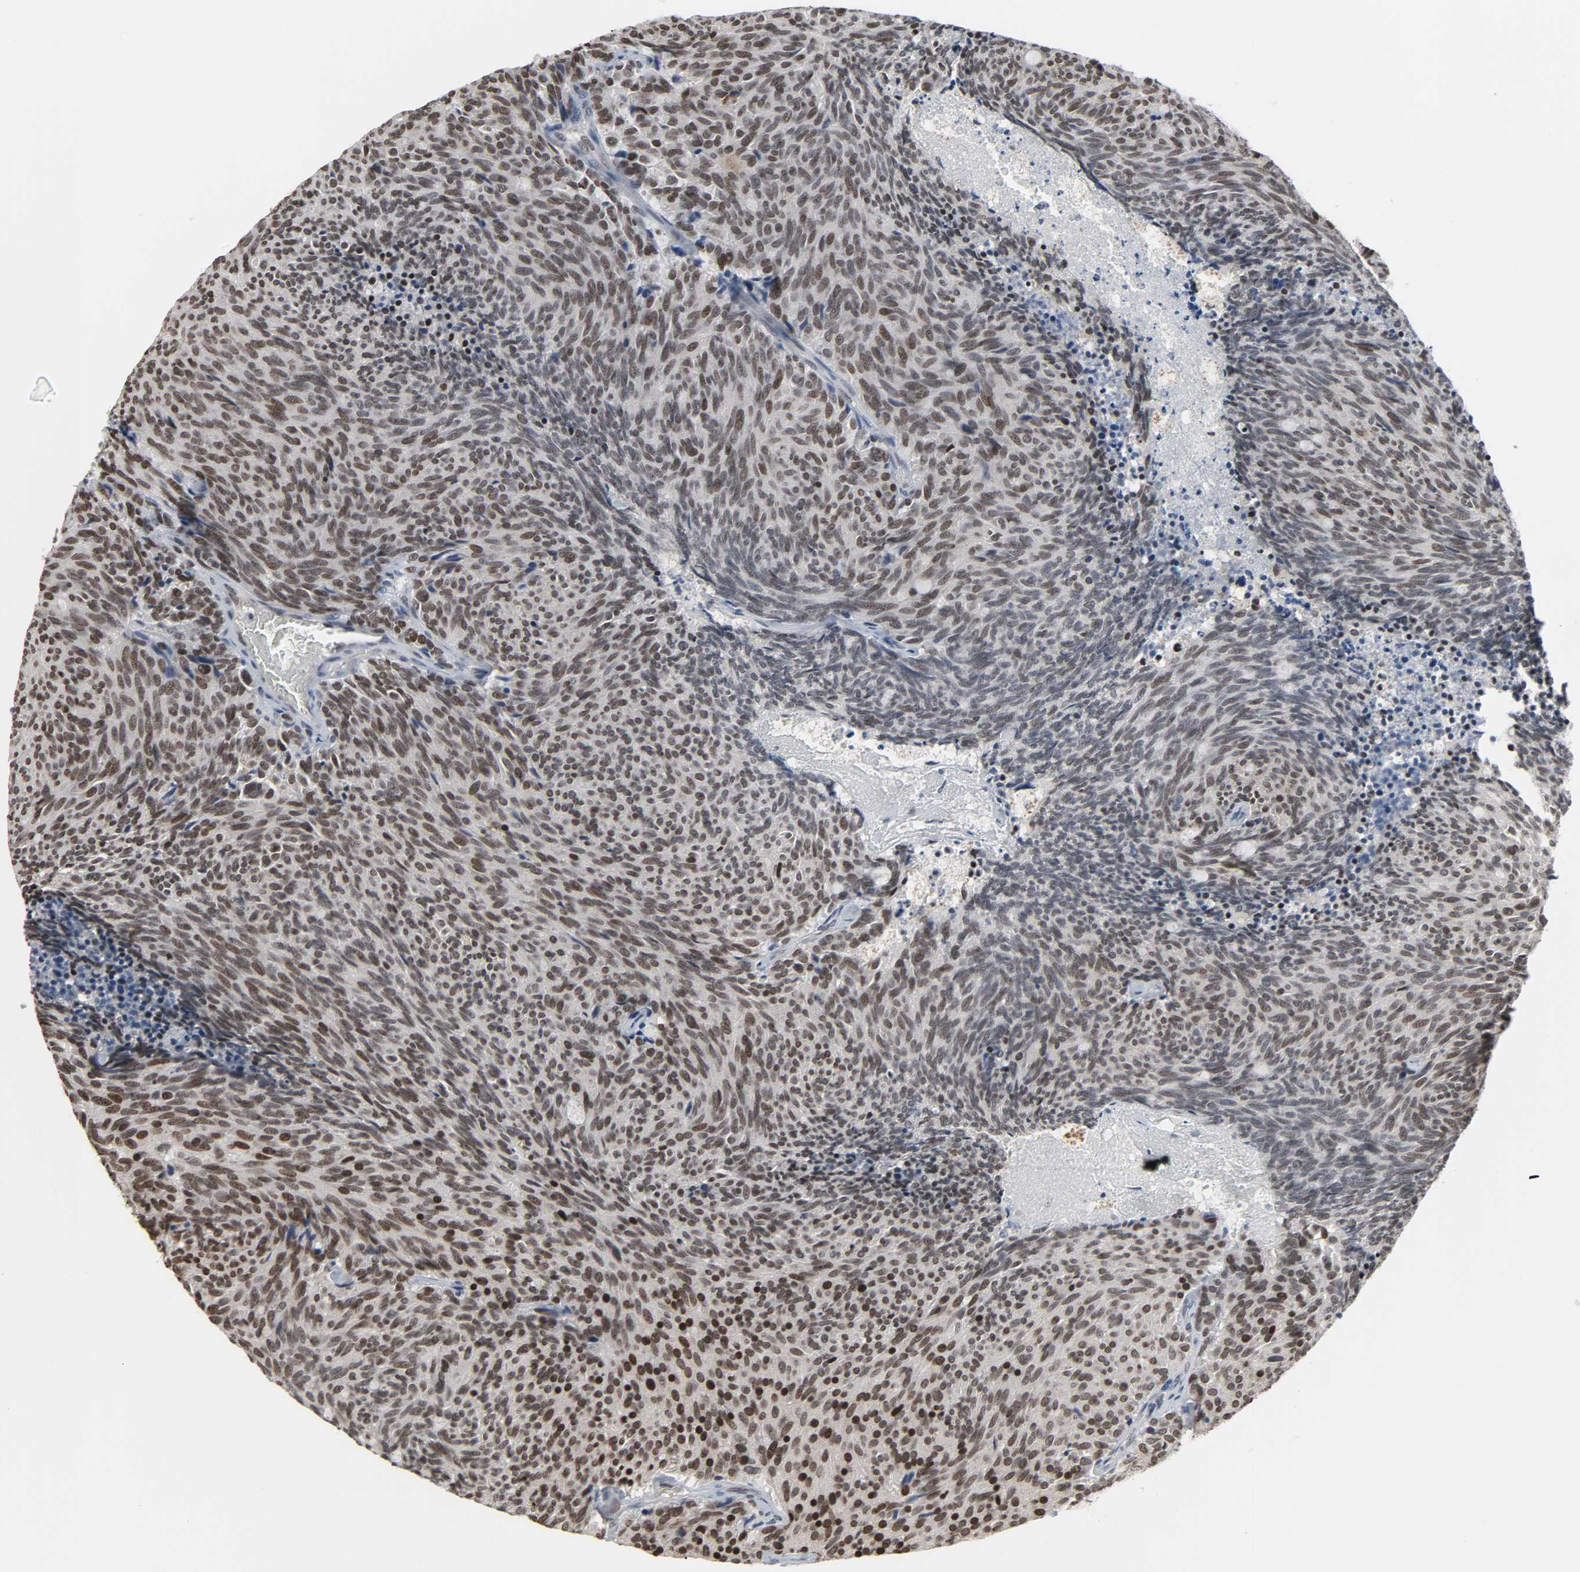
{"staining": {"intensity": "moderate", "quantity": ">75%", "location": "nuclear"}, "tissue": "carcinoid", "cell_type": "Tumor cells", "image_type": "cancer", "snomed": [{"axis": "morphology", "description": "Carcinoid, malignant, NOS"}, {"axis": "topography", "description": "Pancreas"}], "caption": "A medium amount of moderate nuclear expression is seen in about >75% of tumor cells in carcinoid tissue. The staining is performed using DAB (3,3'-diaminobenzidine) brown chromogen to label protein expression. The nuclei are counter-stained blue using hematoxylin.", "gene": "DAZAP1", "patient": {"sex": "female", "age": 54}}